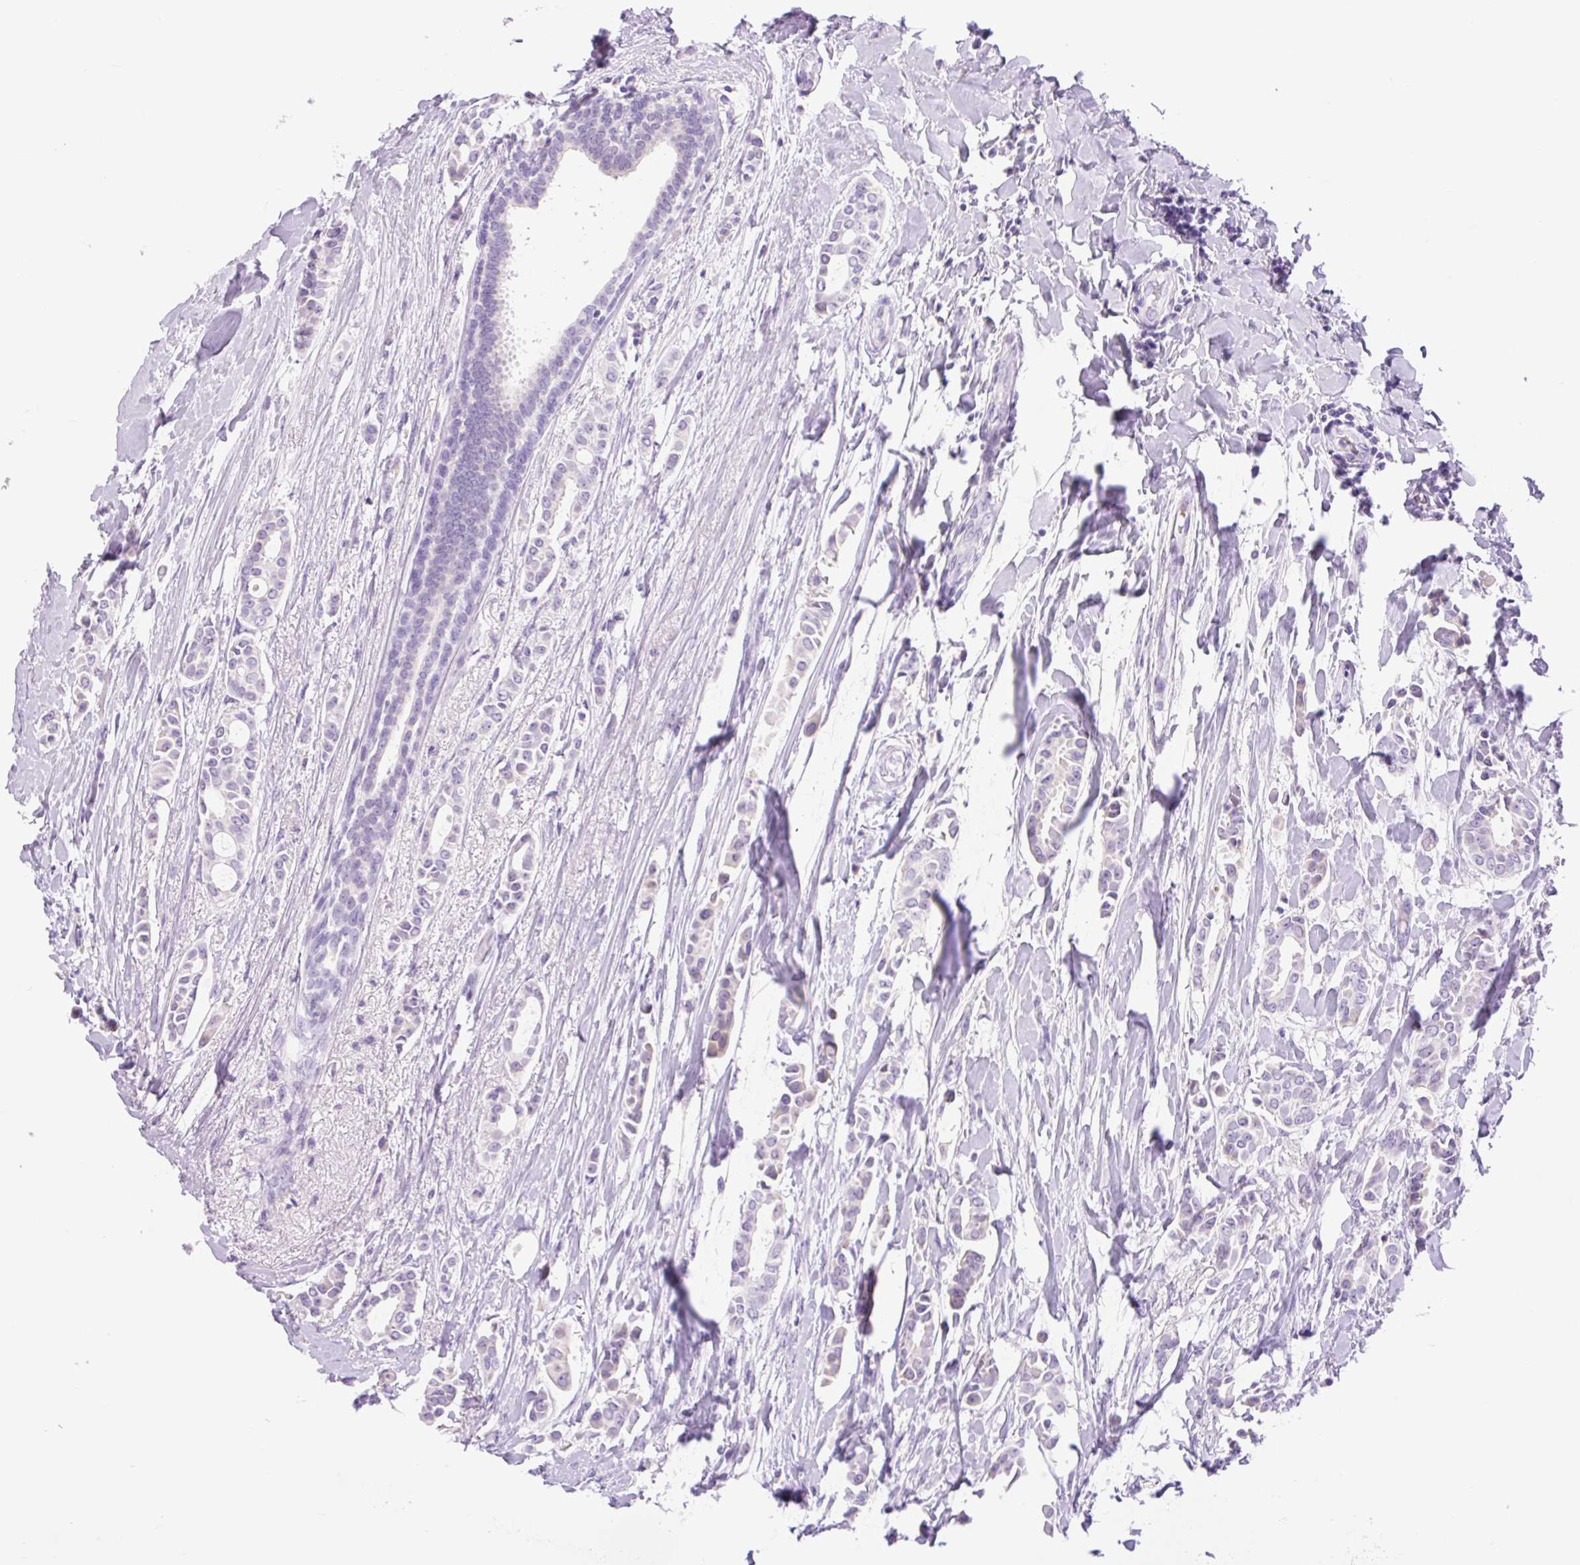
{"staining": {"intensity": "negative", "quantity": "none", "location": "none"}, "tissue": "breast cancer", "cell_type": "Tumor cells", "image_type": "cancer", "snomed": [{"axis": "morphology", "description": "Duct carcinoma"}, {"axis": "topography", "description": "Breast"}], "caption": "Infiltrating ductal carcinoma (breast) was stained to show a protein in brown. There is no significant staining in tumor cells.", "gene": "SLC25A40", "patient": {"sex": "female", "age": 64}}